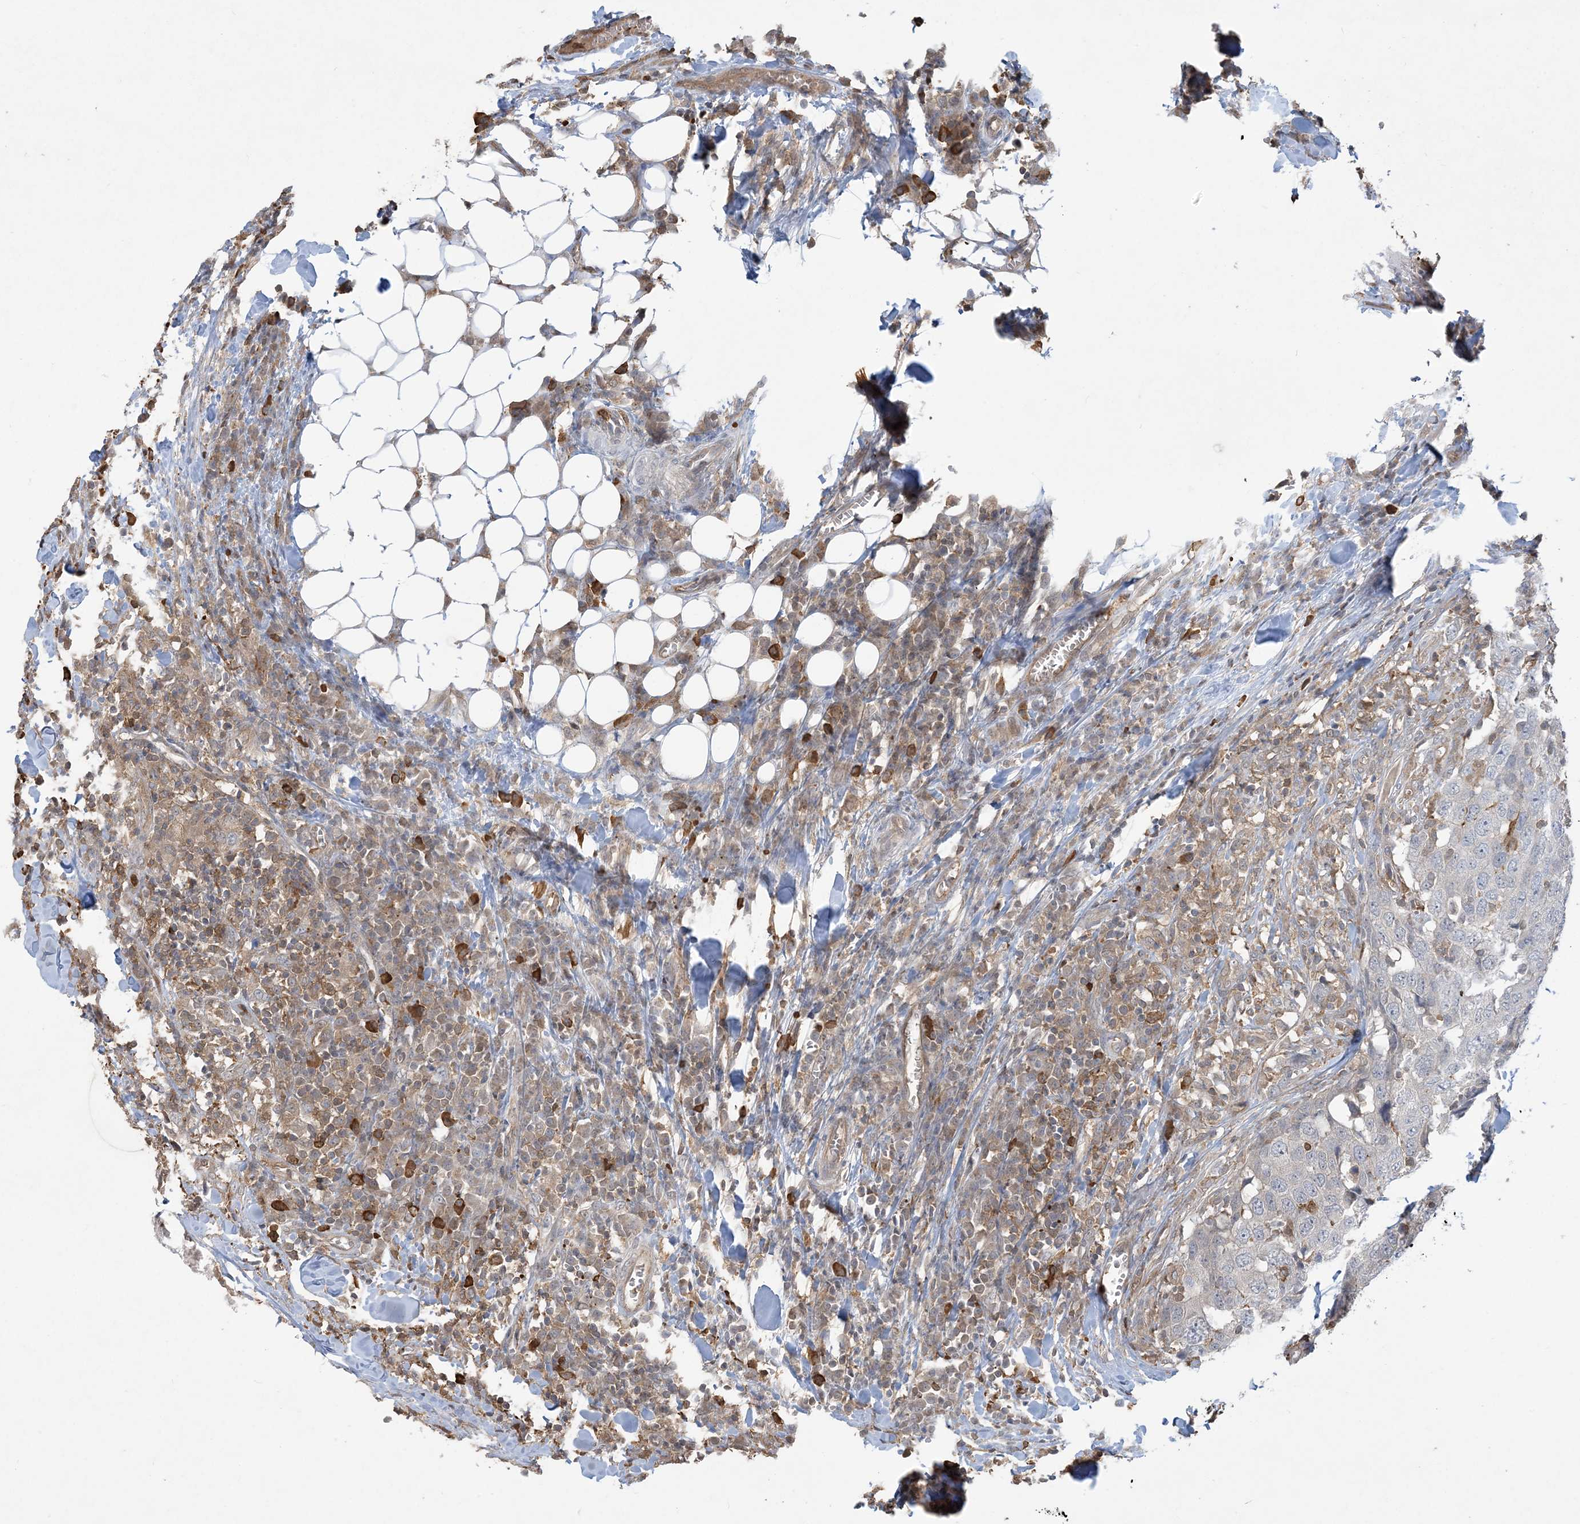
{"staining": {"intensity": "negative", "quantity": "none", "location": "none"}, "tissue": "head and neck cancer", "cell_type": "Tumor cells", "image_type": "cancer", "snomed": [{"axis": "morphology", "description": "Squamous cell carcinoma, NOS"}, {"axis": "topography", "description": "Head-Neck"}], "caption": "IHC of squamous cell carcinoma (head and neck) shows no expression in tumor cells.", "gene": "TMSB4X", "patient": {"sex": "male", "age": 66}}